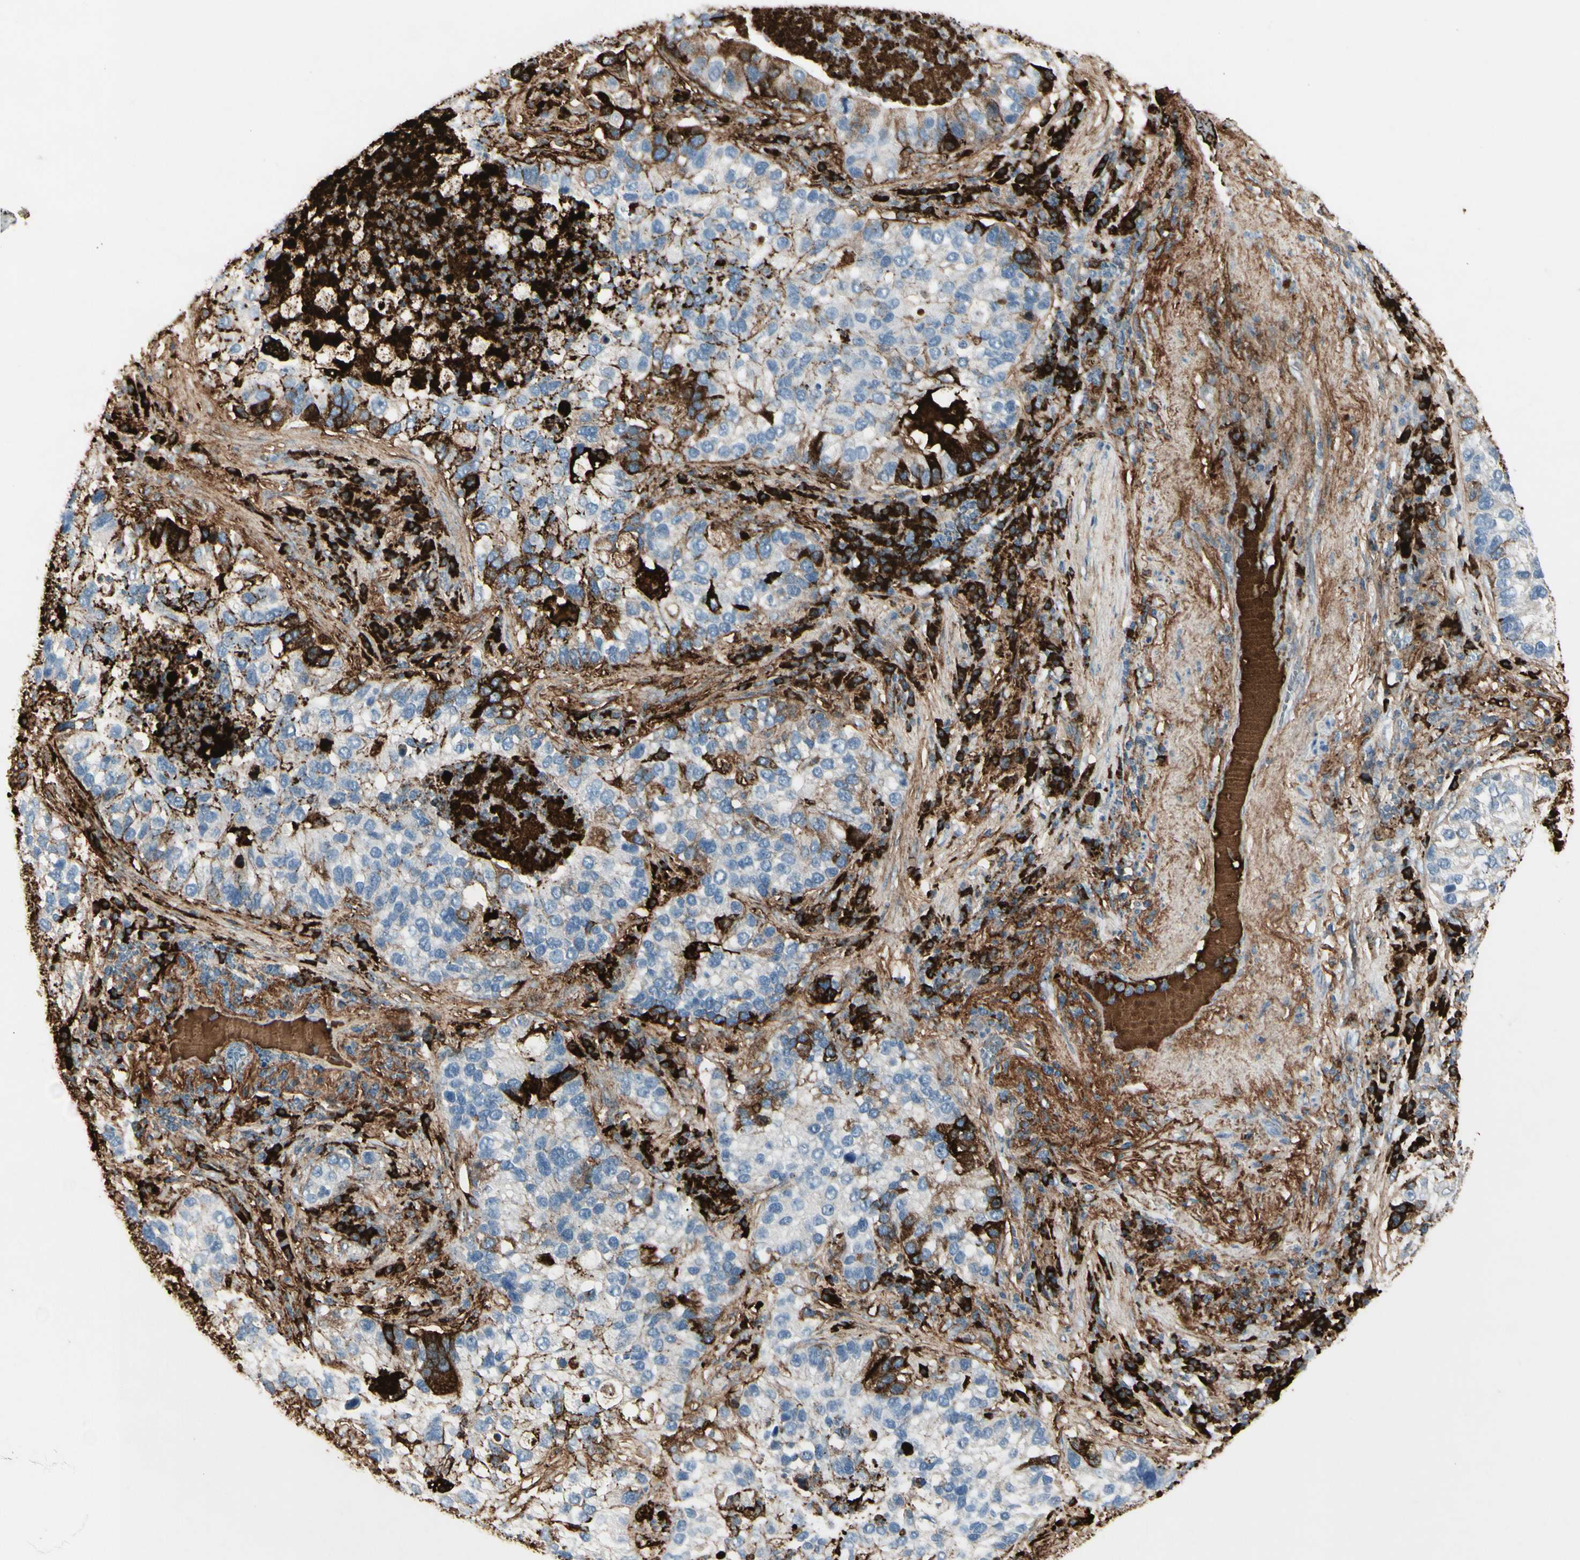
{"staining": {"intensity": "strong", "quantity": "<25%", "location": "cytoplasmic/membranous"}, "tissue": "lung cancer", "cell_type": "Tumor cells", "image_type": "cancer", "snomed": [{"axis": "morphology", "description": "Normal tissue, NOS"}, {"axis": "morphology", "description": "Adenocarcinoma, NOS"}, {"axis": "topography", "description": "Bronchus"}, {"axis": "topography", "description": "Lung"}], "caption": "Immunohistochemistry image of neoplastic tissue: lung cancer (adenocarcinoma) stained using immunohistochemistry reveals medium levels of strong protein expression localized specifically in the cytoplasmic/membranous of tumor cells, appearing as a cytoplasmic/membranous brown color.", "gene": "IGHG1", "patient": {"sex": "male", "age": 54}}